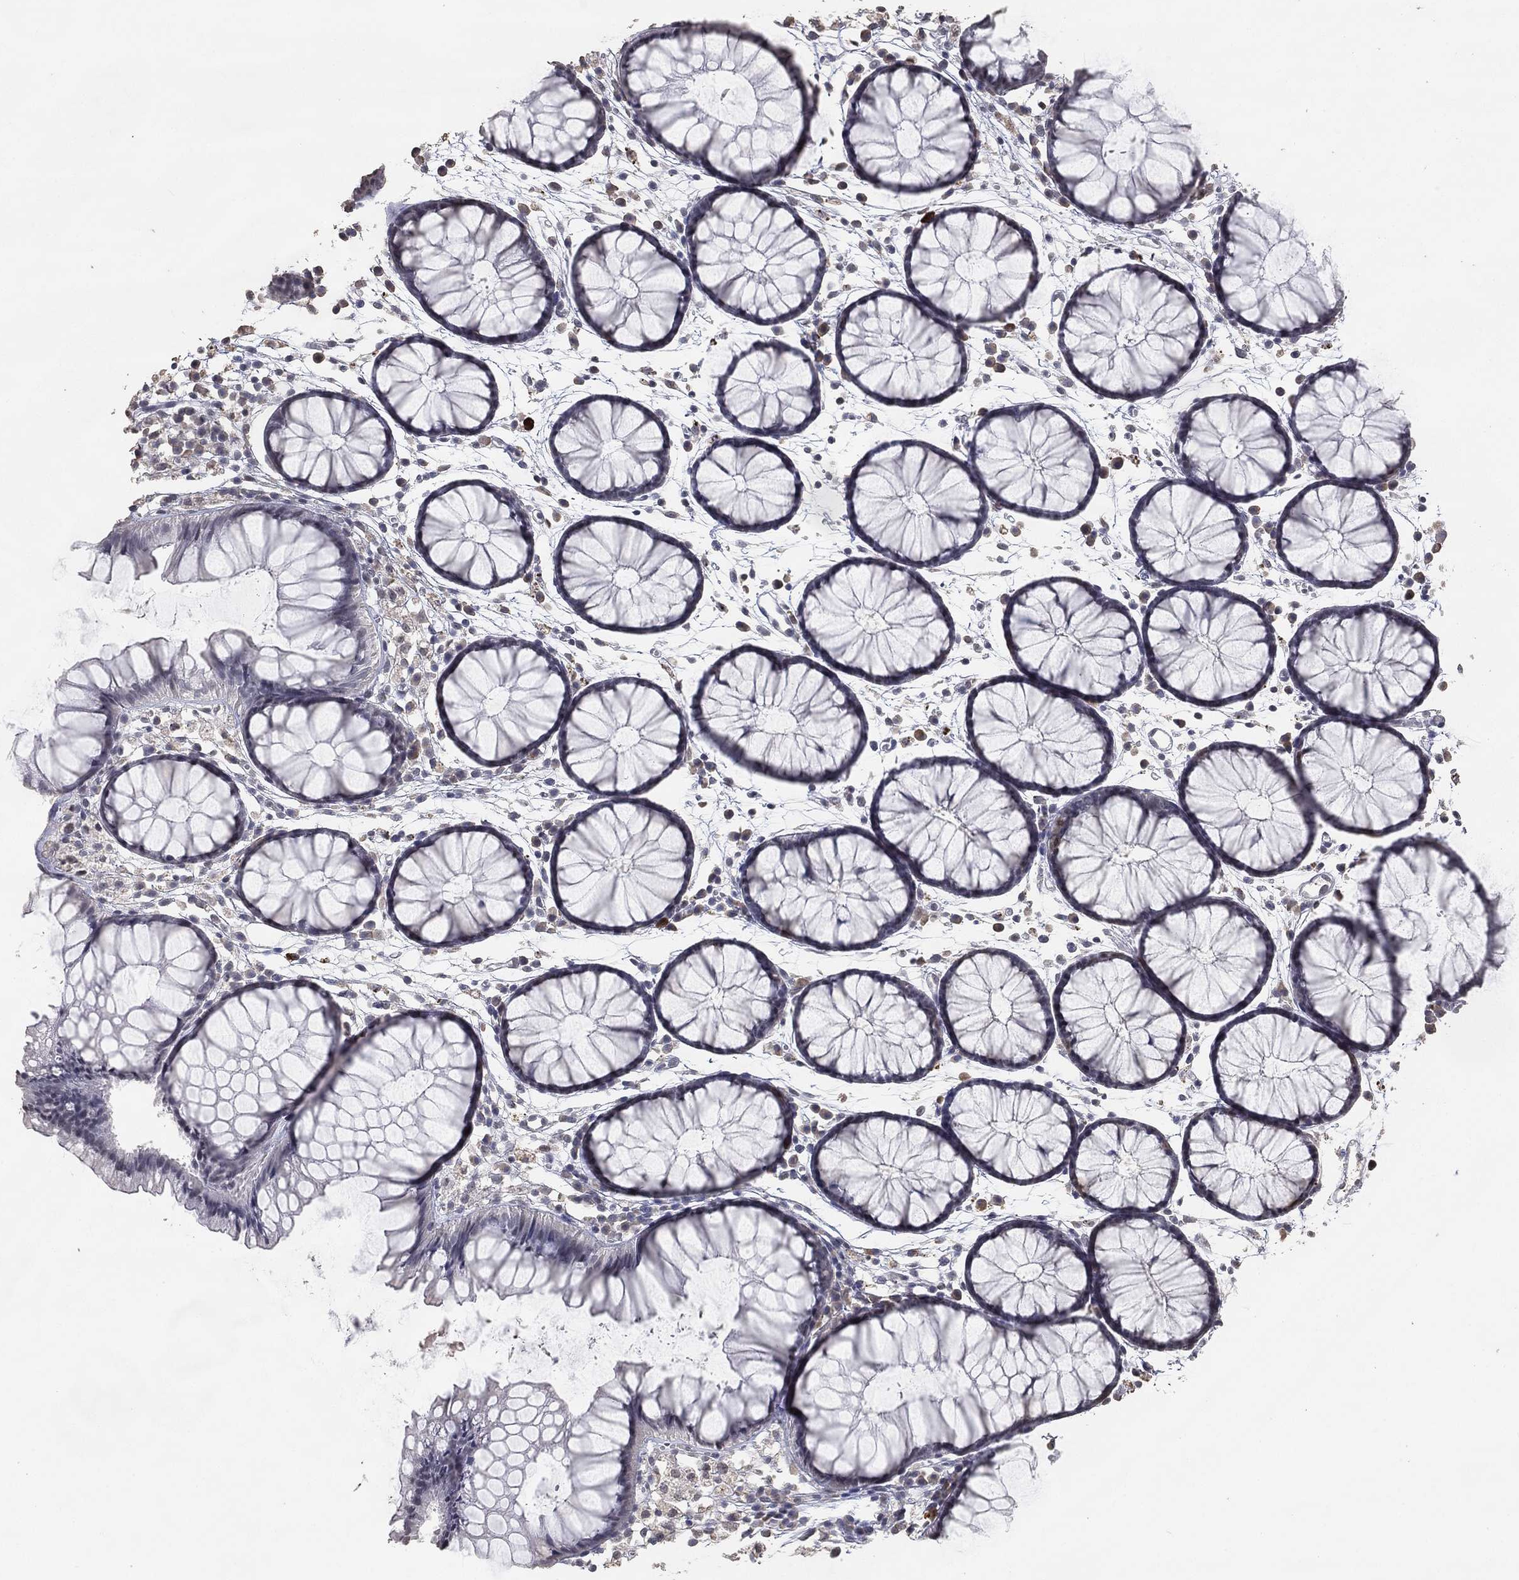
{"staining": {"intensity": "negative", "quantity": "none", "location": "none"}, "tissue": "colon", "cell_type": "Glandular cells", "image_type": "normal", "snomed": [{"axis": "morphology", "description": "Normal tissue, NOS"}, {"axis": "morphology", "description": "Adenocarcinoma, NOS"}, {"axis": "topography", "description": "Colon"}], "caption": "Image shows no significant protein expression in glandular cells of normal colon. (DAB IHC, high magnification).", "gene": "DSG1", "patient": {"sex": "male", "age": 65}}